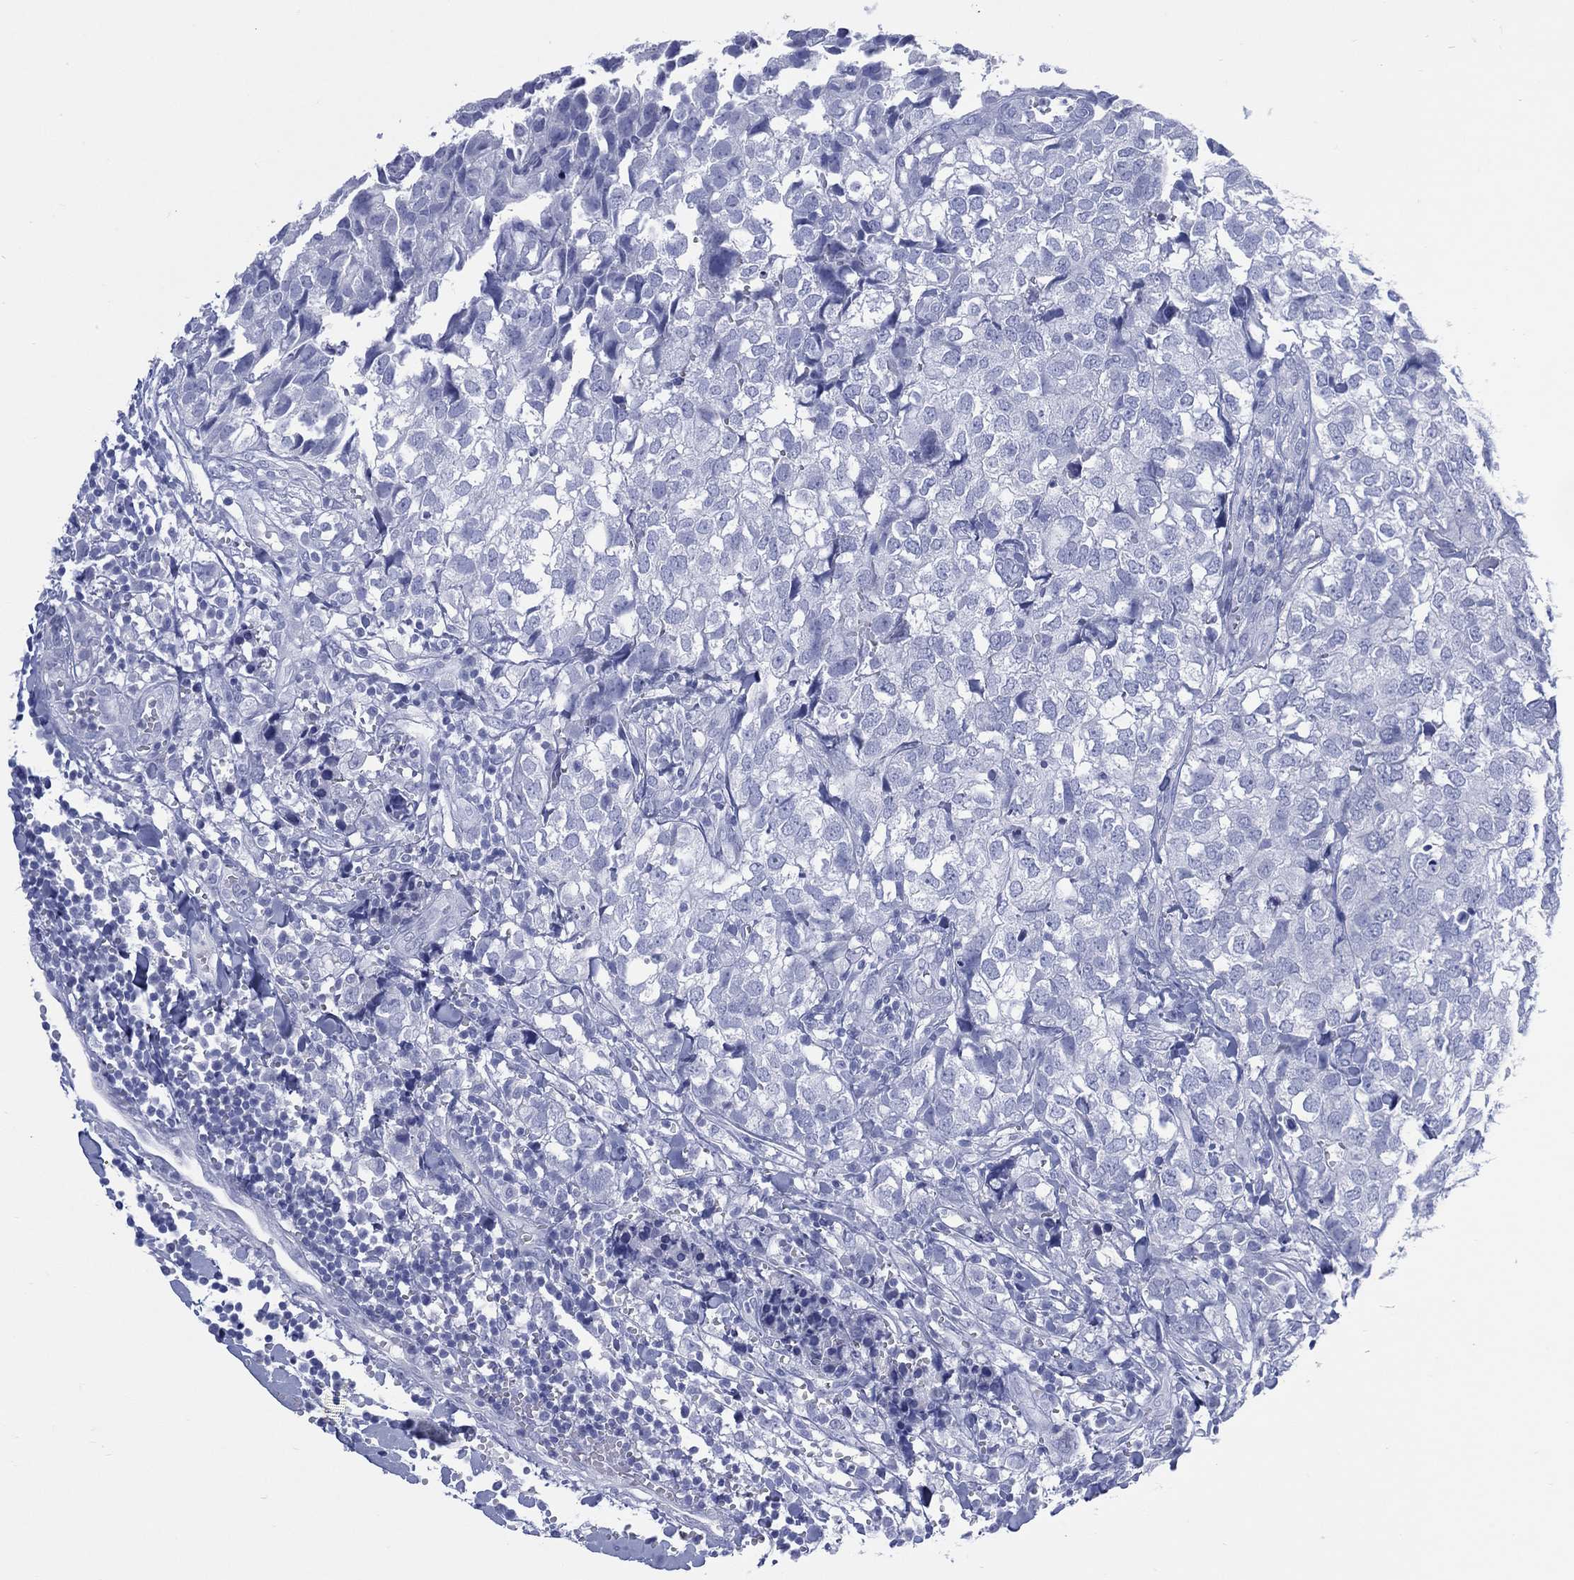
{"staining": {"intensity": "negative", "quantity": "none", "location": "none"}, "tissue": "breast cancer", "cell_type": "Tumor cells", "image_type": "cancer", "snomed": [{"axis": "morphology", "description": "Duct carcinoma"}, {"axis": "topography", "description": "Breast"}], "caption": "Immunohistochemistry (IHC) histopathology image of neoplastic tissue: breast cancer (intraductal carcinoma) stained with DAB (3,3'-diaminobenzidine) displays no significant protein staining in tumor cells.", "gene": "LRRD1", "patient": {"sex": "female", "age": 30}}